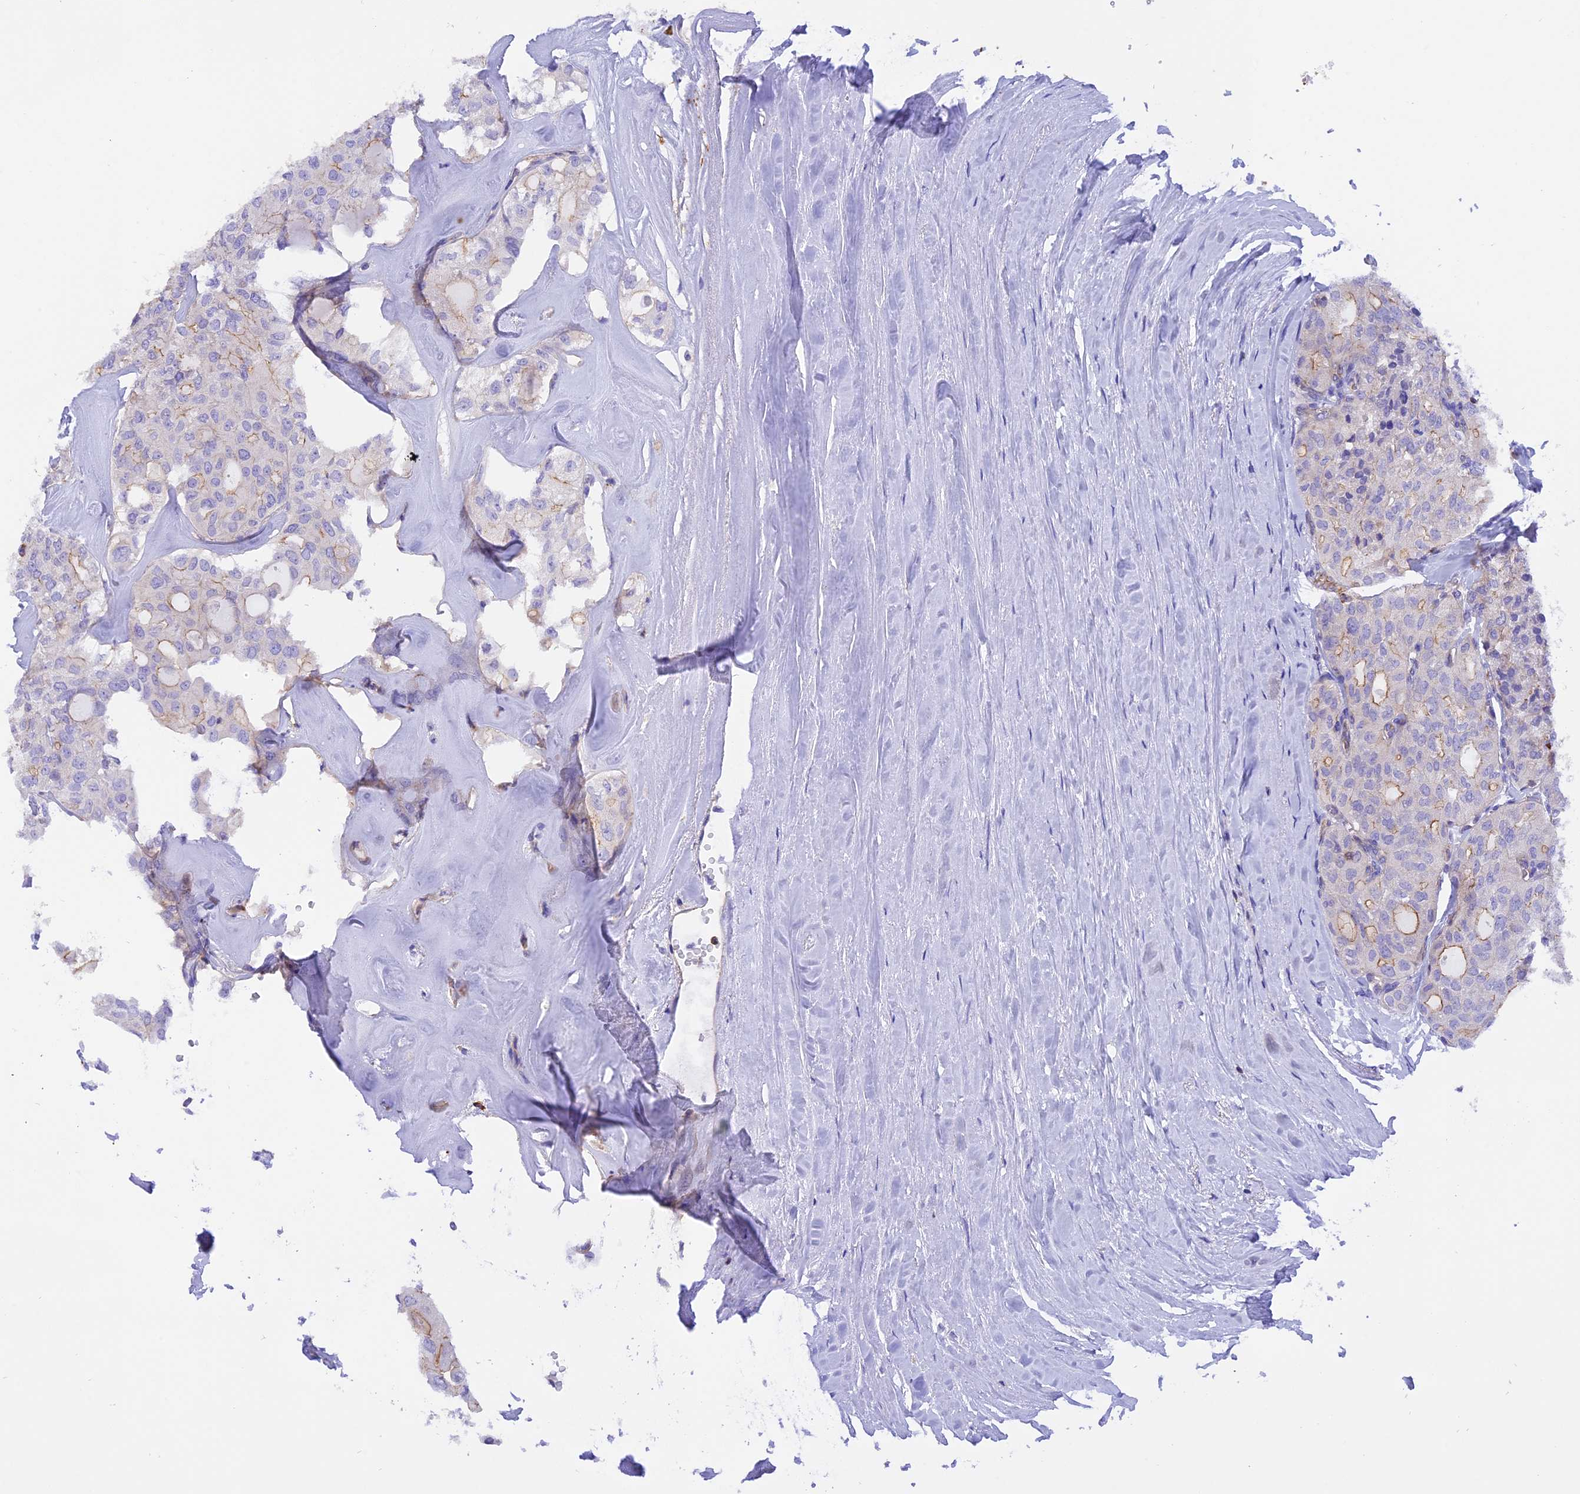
{"staining": {"intensity": "moderate", "quantity": "<25%", "location": "cytoplasmic/membranous"}, "tissue": "thyroid cancer", "cell_type": "Tumor cells", "image_type": "cancer", "snomed": [{"axis": "morphology", "description": "Follicular adenoma carcinoma, NOS"}, {"axis": "topography", "description": "Thyroid gland"}], "caption": "Brown immunohistochemical staining in thyroid cancer exhibits moderate cytoplasmic/membranous staining in approximately <25% of tumor cells.", "gene": "FAM193A", "patient": {"sex": "male", "age": 75}}